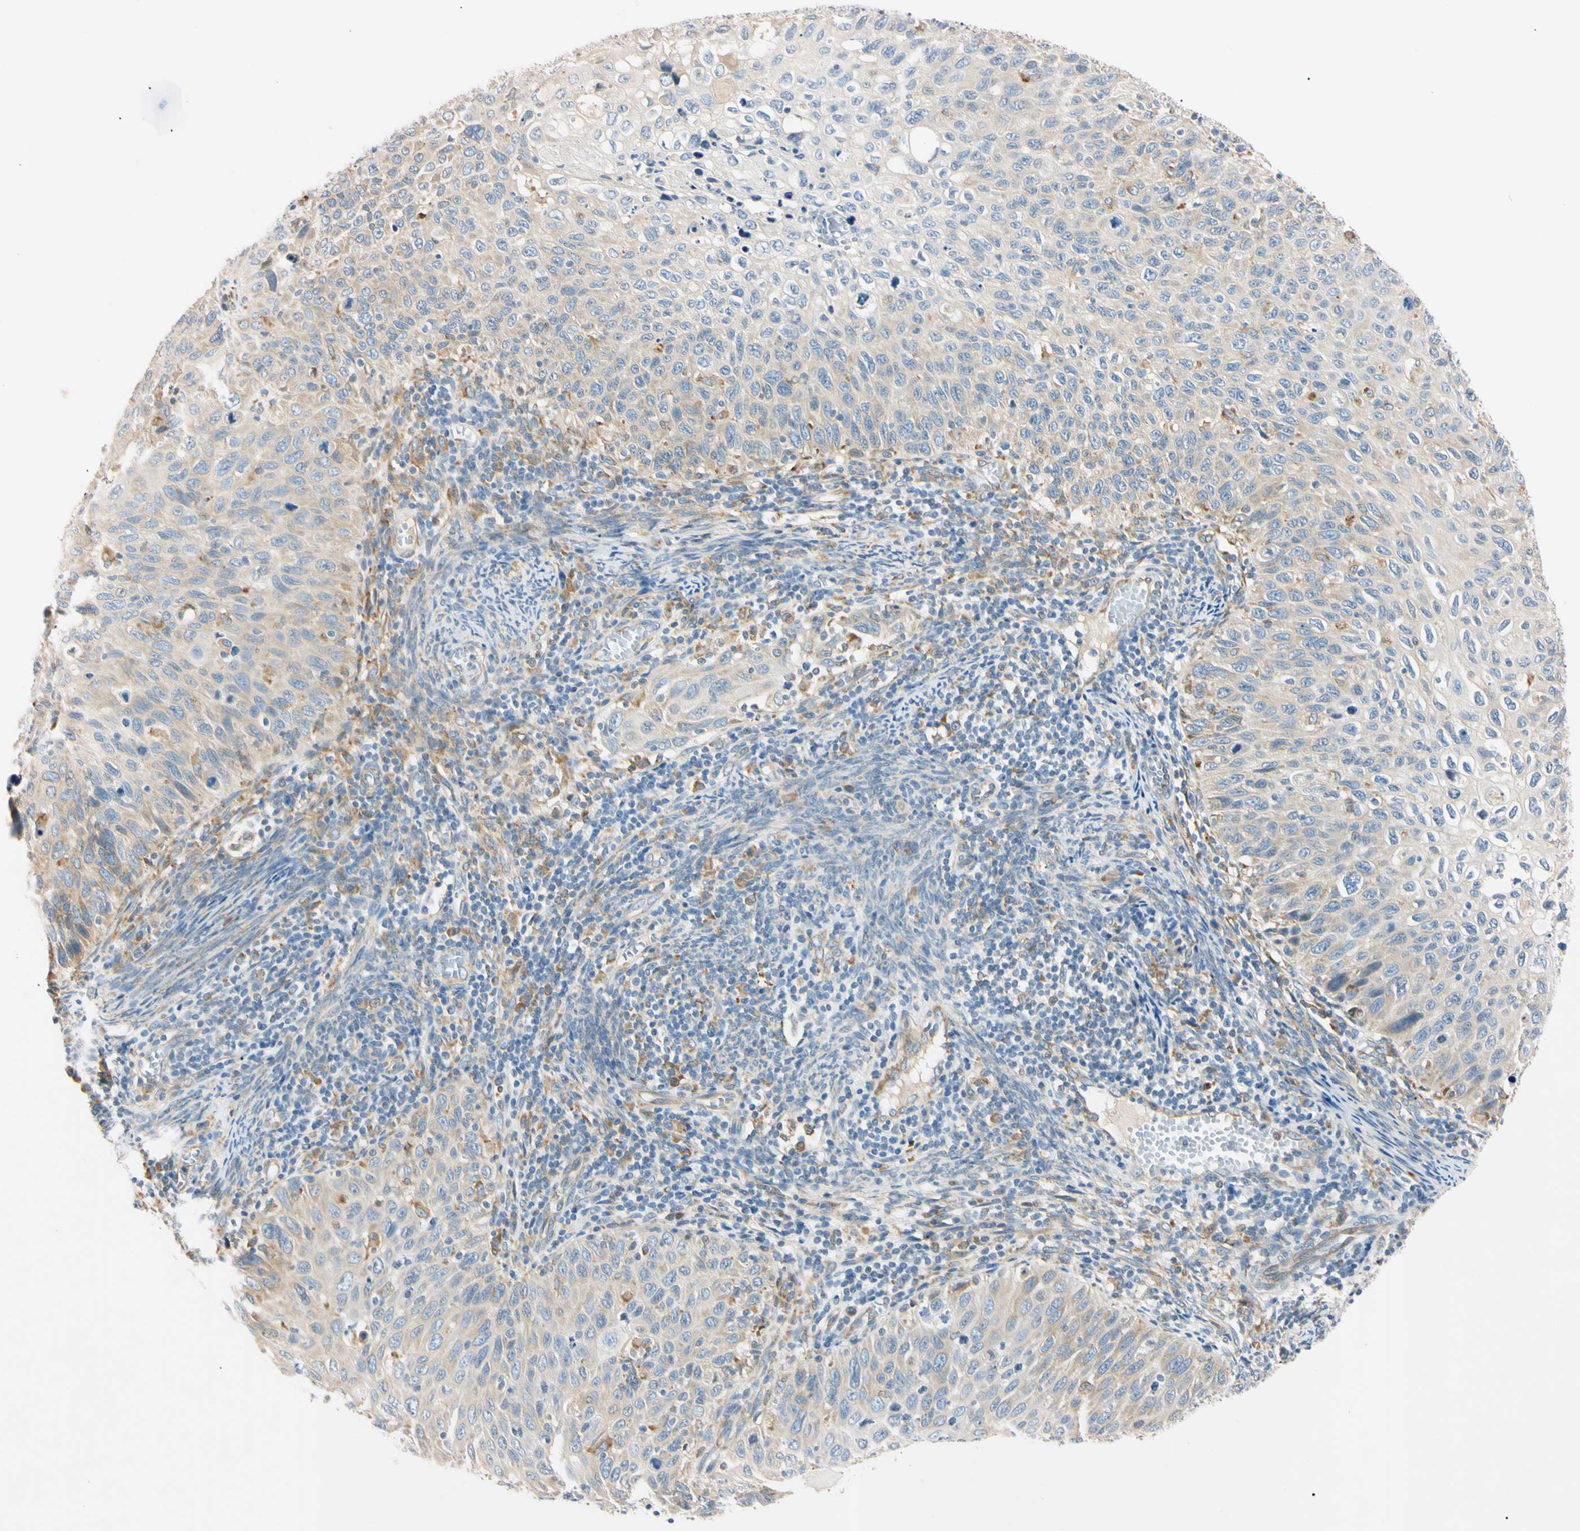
{"staining": {"intensity": "weak", "quantity": "25%-75%", "location": "cytoplasmic/membranous"}, "tissue": "cervical cancer", "cell_type": "Tumor cells", "image_type": "cancer", "snomed": [{"axis": "morphology", "description": "Squamous cell carcinoma, NOS"}, {"axis": "topography", "description": "Cervix"}], "caption": "This image shows cervical cancer stained with immunohistochemistry (IHC) to label a protein in brown. The cytoplasmic/membranous of tumor cells show weak positivity for the protein. Nuclei are counter-stained blue.", "gene": "DNAJB12", "patient": {"sex": "female", "age": 70}}